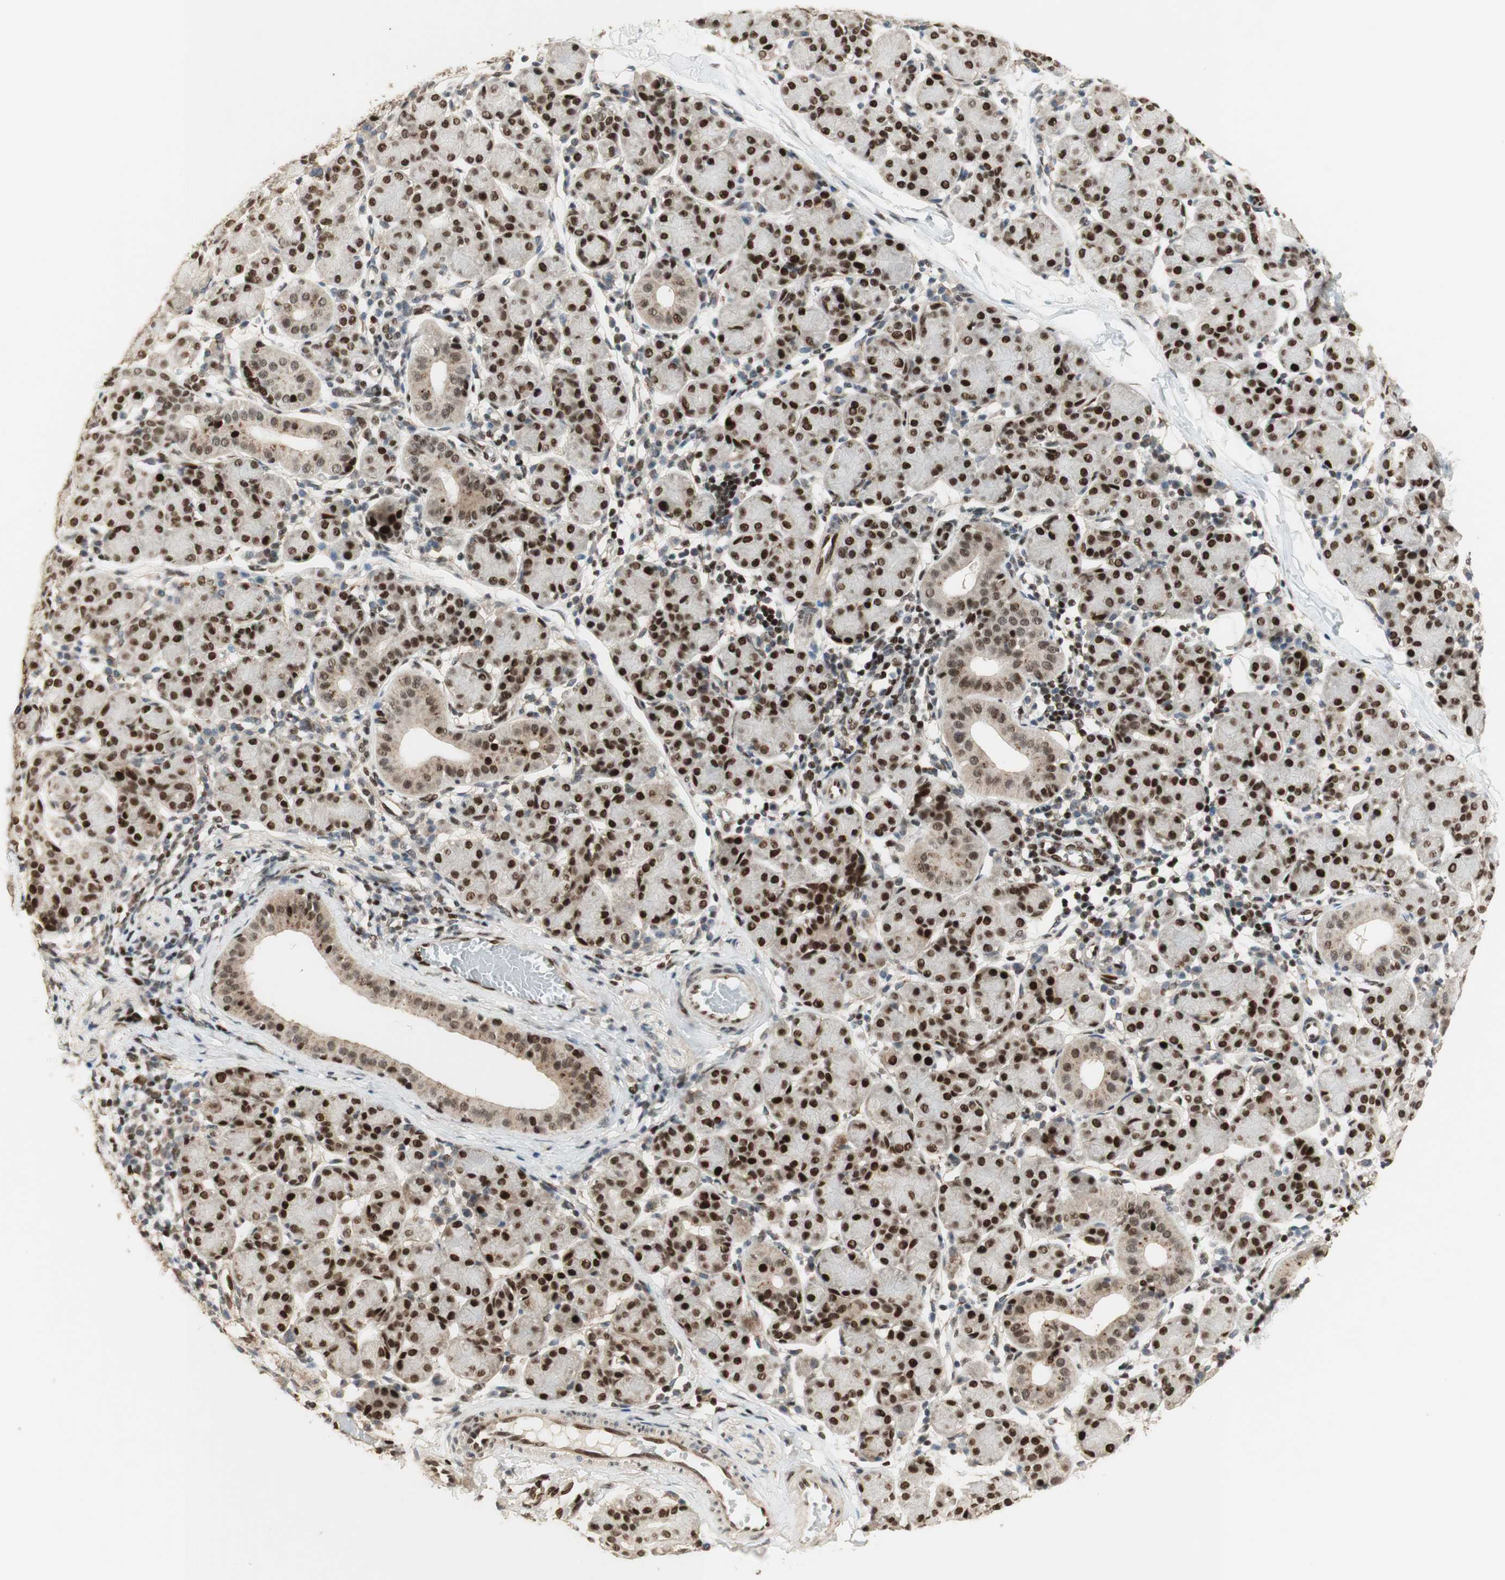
{"staining": {"intensity": "strong", "quantity": ">75%", "location": "nuclear"}, "tissue": "salivary gland", "cell_type": "Glandular cells", "image_type": "normal", "snomed": [{"axis": "morphology", "description": "Normal tissue, NOS"}, {"axis": "morphology", "description": "Inflammation, NOS"}, {"axis": "topography", "description": "Lymph node"}, {"axis": "topography", "description": "Salivary gland"}], "caption": "High-power microscopy captured an immunohistochemistry (IHC) histopathology image of normal salivary gland, revealing strong nuclear positivity in about >75% of glandular cells.", "gene": "FOXP1", "patient": {"sex": "male", "age": 3}}